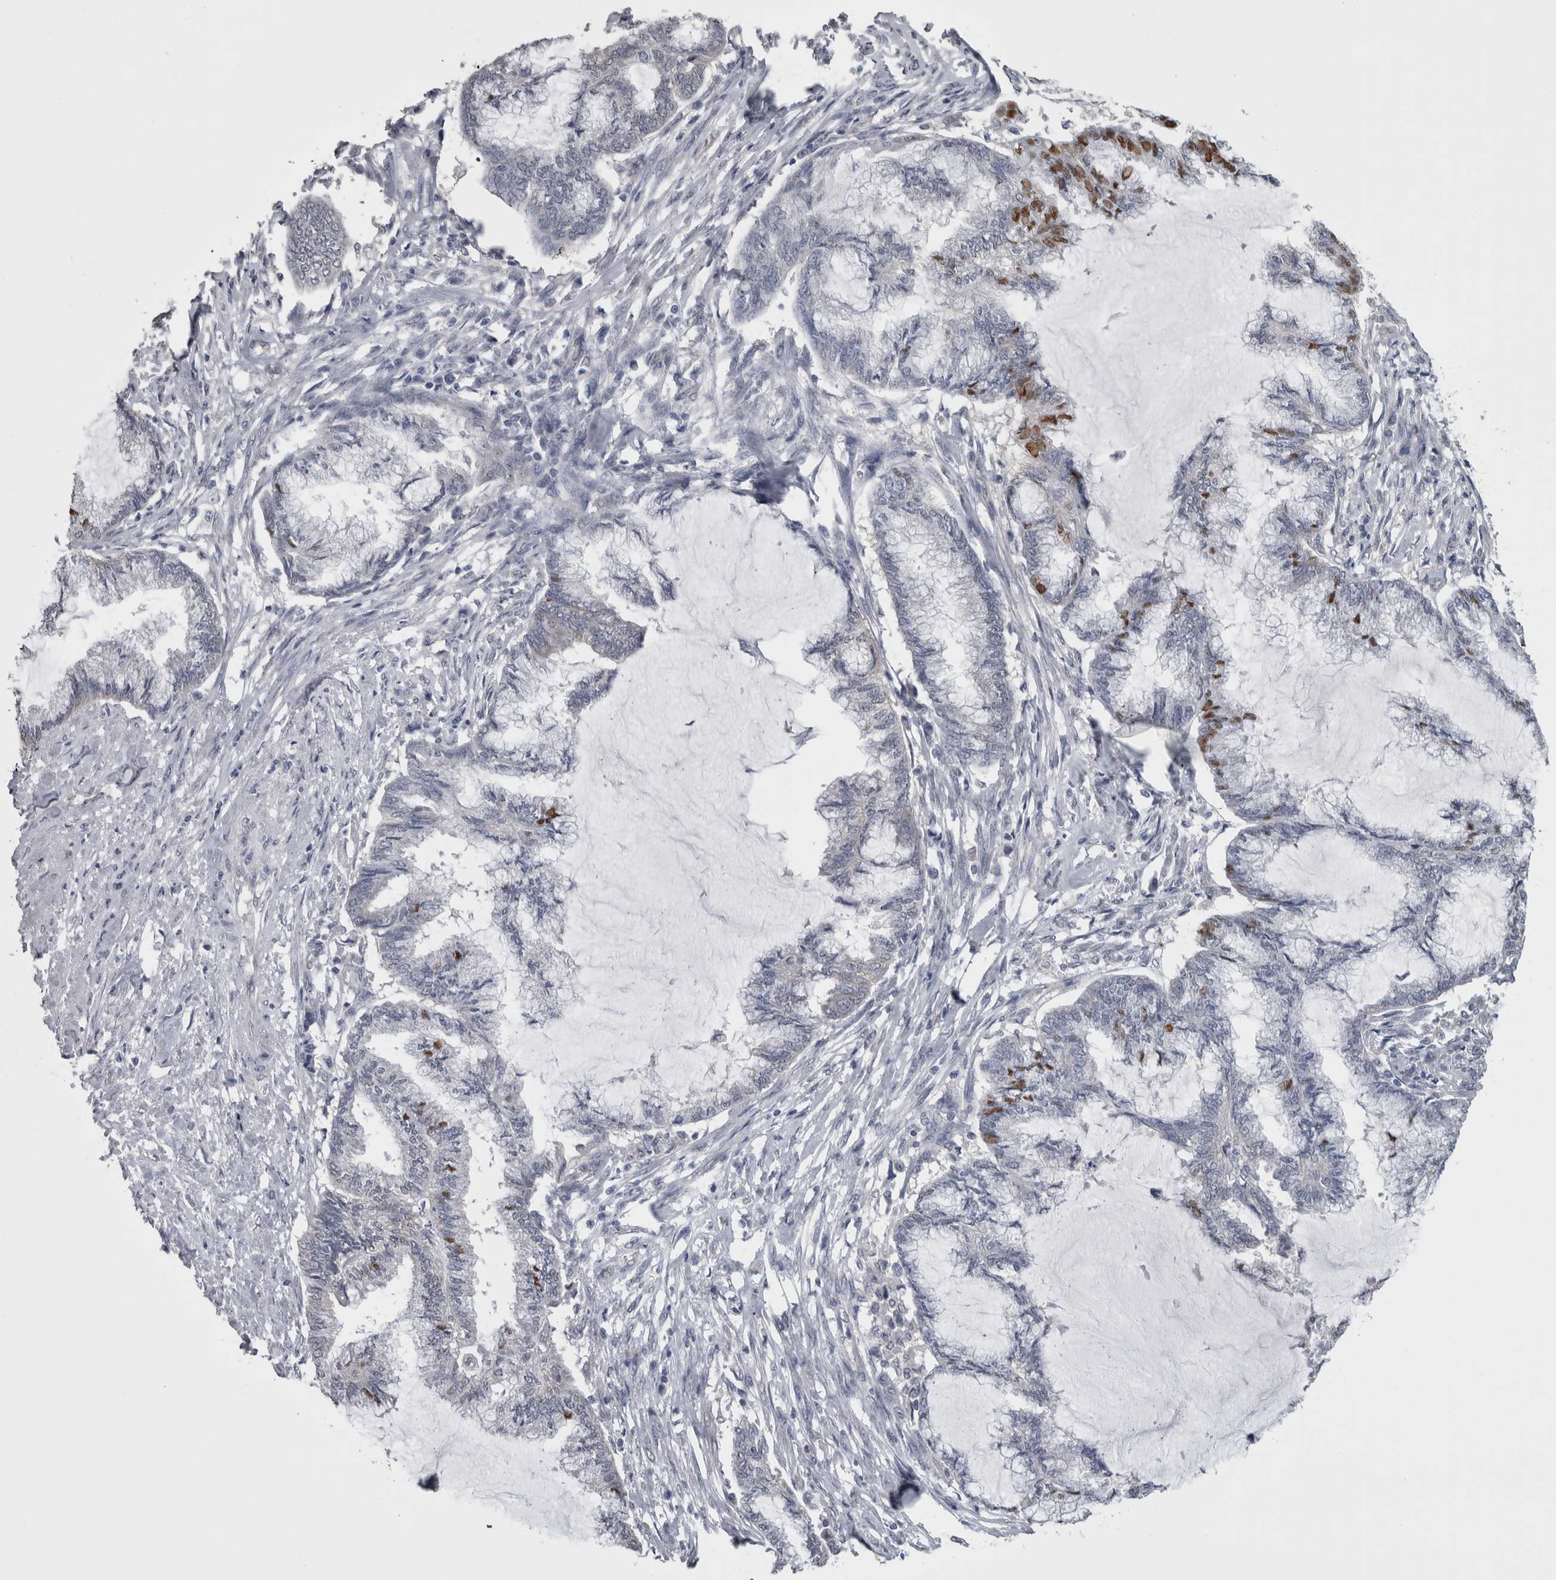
{"staining": {"intensity": "moderate", "quantity": "<25%", "location": "cytoplasmic/membranous"}, "tissue": "endometrial cancer", "cell_type": "Tumor cells", "image_type": "cancer", "snomed": [{"axis": "morphology", "description": "Adenocarcinoma, NOS"}, {"axis": "topography", "description": "Endometrium"}], "caption": "Immunohistochemistry (IHC) of human endometrial cancer (adenocarcinoma) shows low levels of moderate cytoplasmic/membranous expression in approximately <25% of tumor cells.", "gene": "DDX6", "patient": {"sex": "female", "age": 86}}